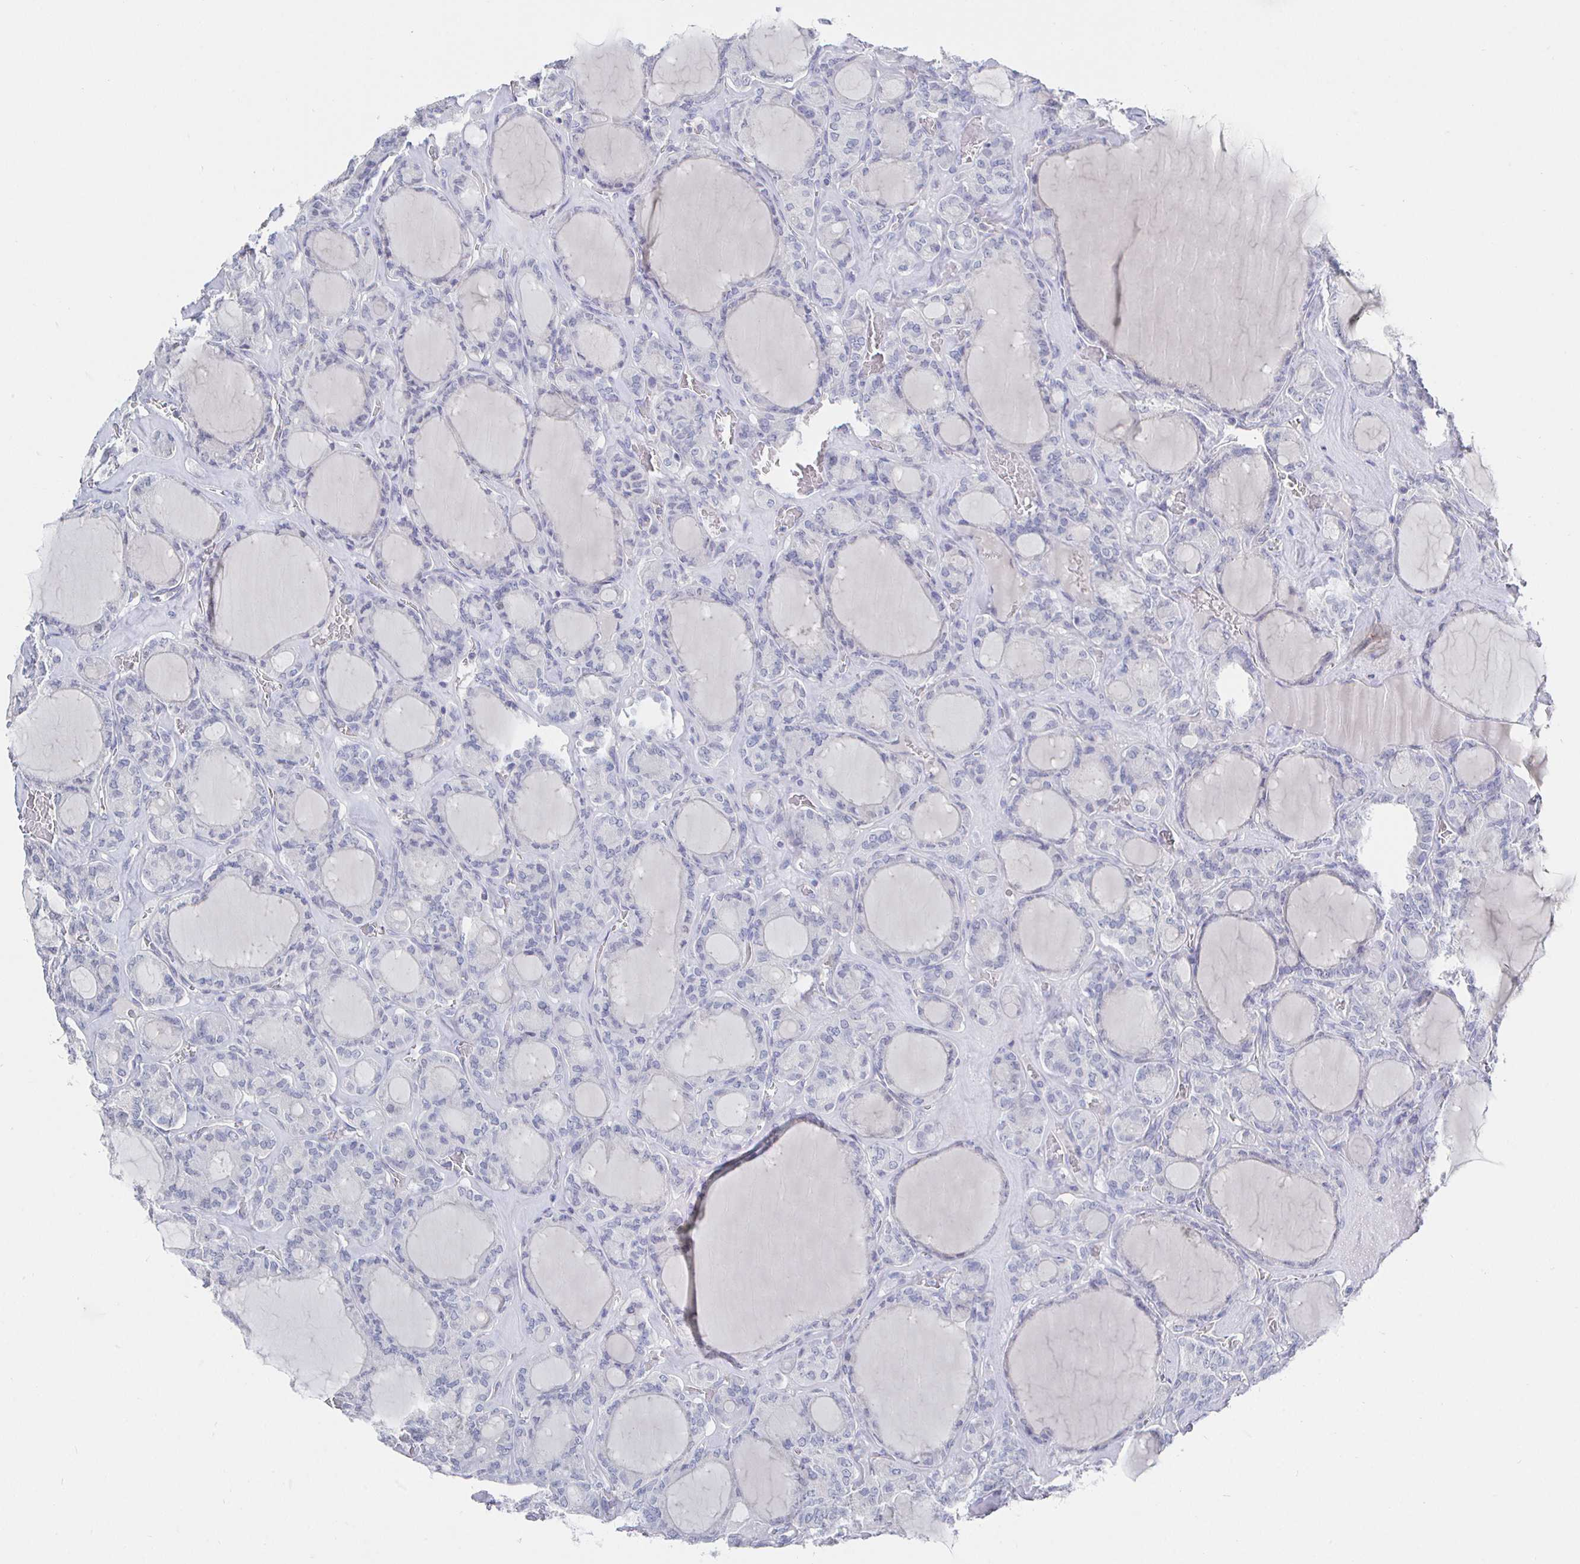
{"staining": {"intensity": "negative", "quantity": "none", "location": "none"}, "tissue": "thyroid cancer", "cell_type": "Tumor cells", "image_type": "cancer", "snomed": [{"axis": "morphology", "description": "Papillary adenocarcinoma, NOS"}, {"axis": "topography", "description": "Thyroid gland"}], "caption": "Immunohistochemistry of thyroid cancer demonstrates no expression in tumor cells. Nuclei are stained in blue.", "gene": "LRRC23", "patient": {"sex": "male", "age": 87}}